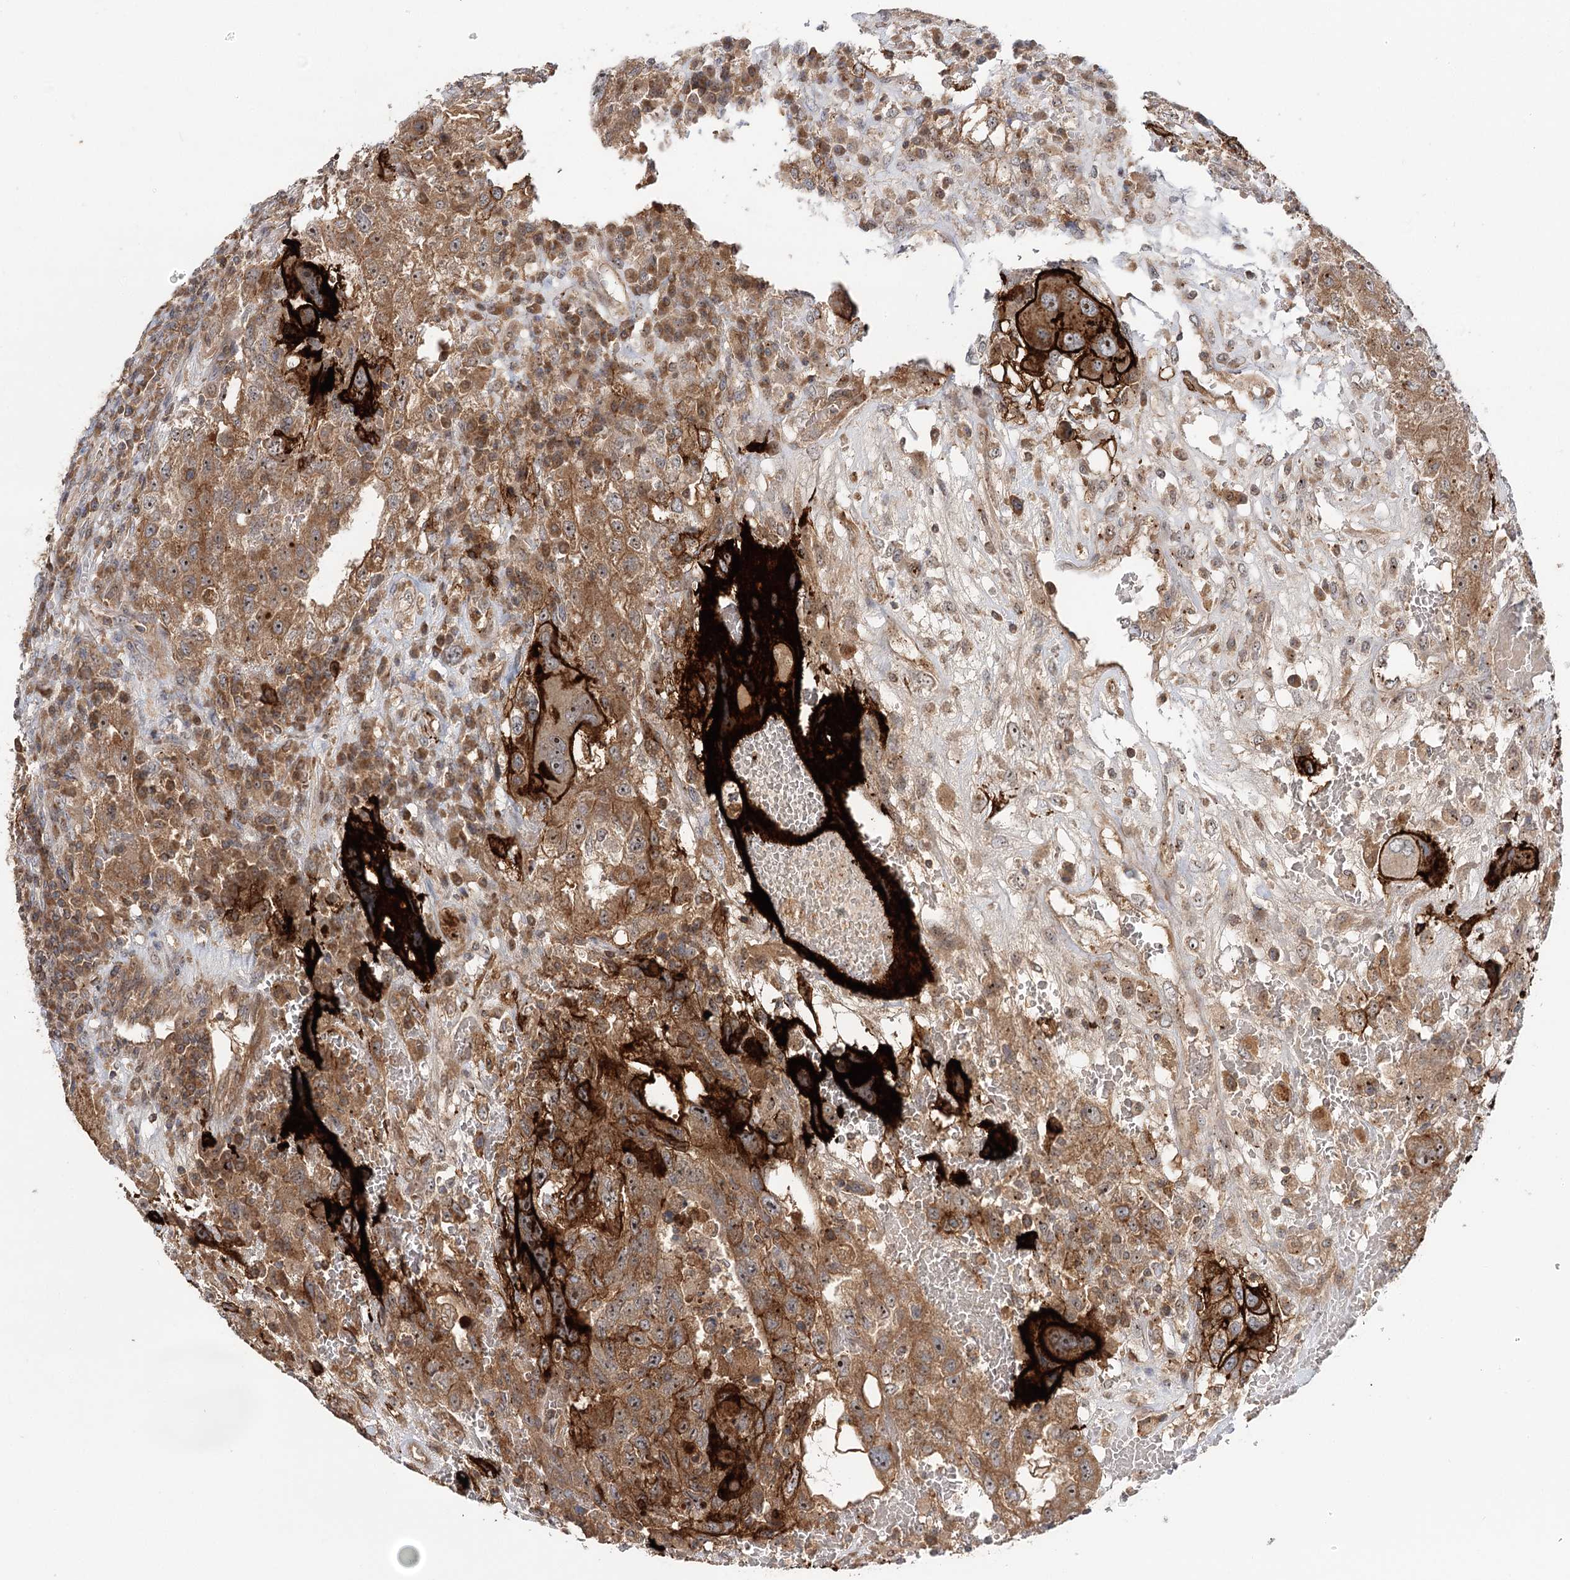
{"staining": {"intensity": "moderate", "quantity": ">75%", "location": "cytoplasmic/membranous,nuclear"}, "tissue": "testis cancer", "cell_type": "Tumor cells", "image_type": "cancer", "snomed": [{"axis": "morphology", "description": "Carcinoma, Embryonal, NOS"}, {"axis": "topography", "description": "Testis"}], "caption": "A histopathology image of human testis cancer (embryonal carcinoma) stained for a protein exhibits moderate cytoplasmic/membranous and nuclear brown staining in tumor cells.", "gene": "RAPGEF6", "patient": {"sex": "male", "age": 26}}